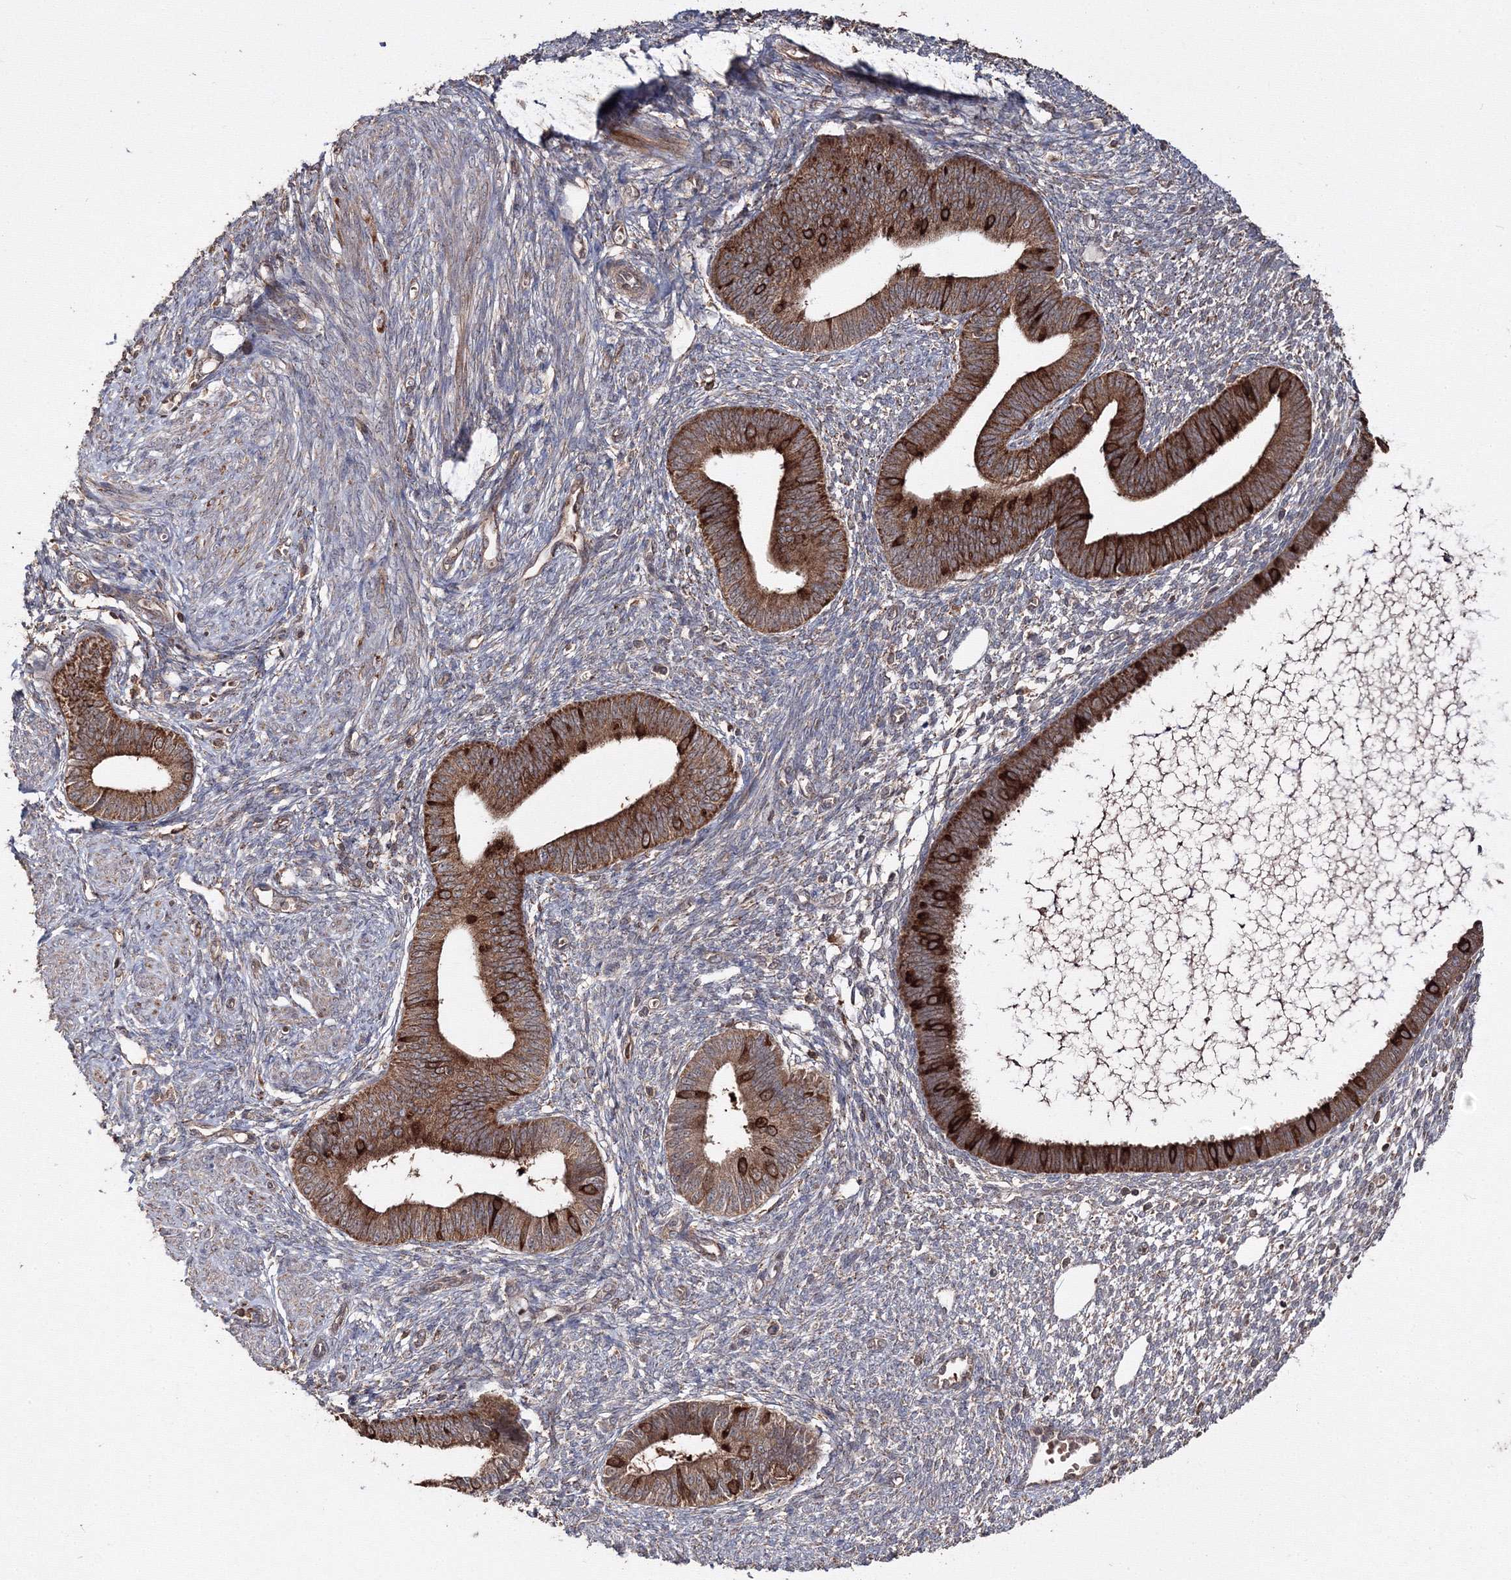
{"staining": {"intensity": "weak", "quantity": "<25%", "location": "cytoplasmic/membranous"}, "tissue": "endometrium", "cell_type": "Cells in endometrial stroma", "image_type": "normal", "snomed": [{"axis": "morphology", "description": "Normal tissue, NOS"}, {"axis": "topography", "description": "Endometrium"}], "caption": "This image is of normal endometrium stained with IHC to label a protein in brown with the nuclei are counter-stained blue. There is no positivity in cells in endometrial stroma.", "gene": "DDO", "patient": {"sex": "female", "age": 46}}